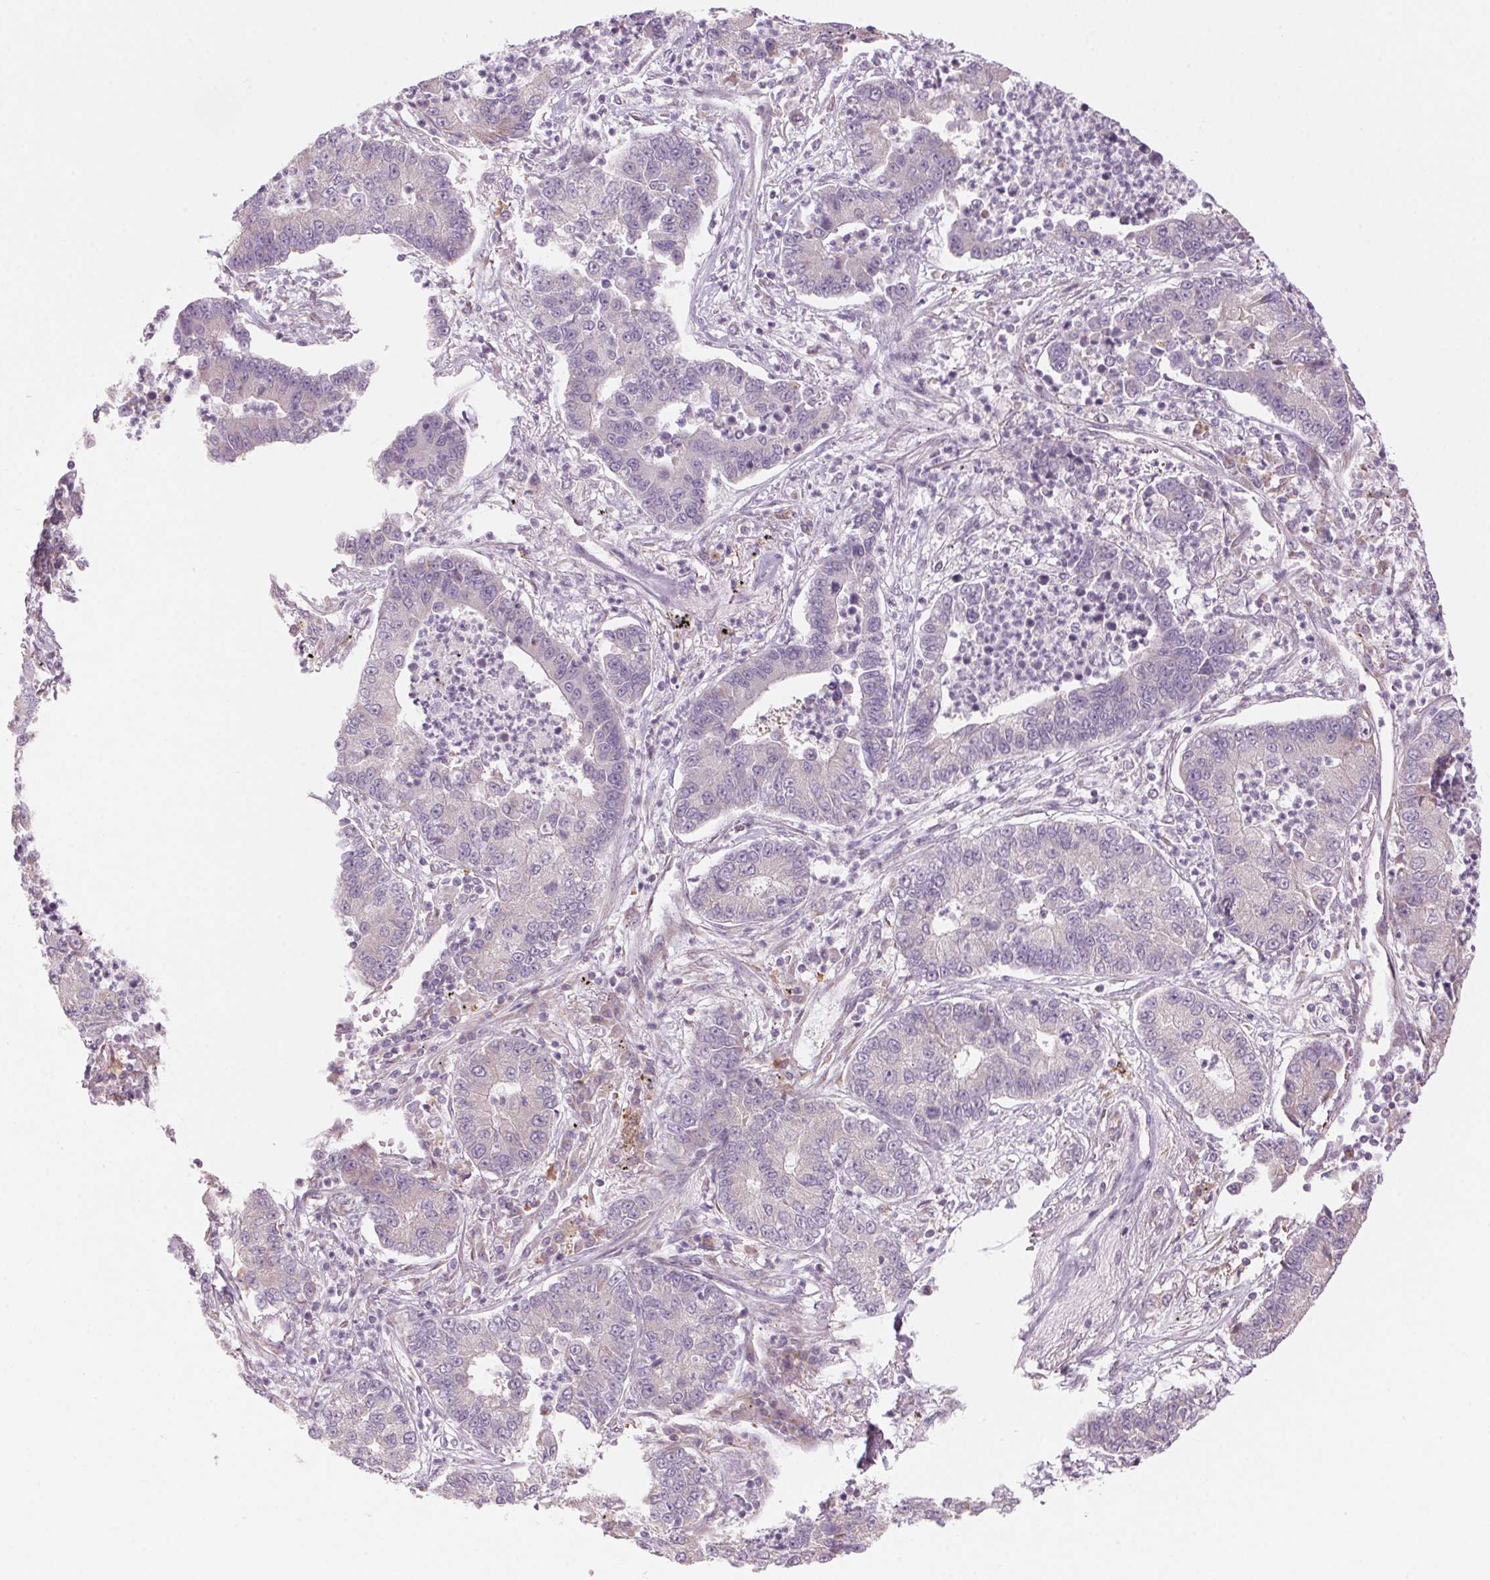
{"staining": {"intensity": "negative", "quantity": "none", "location": "none"}, "tissue": "lung cancer", "cell_type": "Tumor cells", "image_type": "cancer", "snomed": [{"axis": "morphology", "description": "Adenocarcinoma, NOS"}, {"axis": "topography", "description": "Lung"}], "caption": "Adenocarcinoma (lung) was stained to show a protein in brown. There is no significant staining in tumor cells.", "gene": "GNMT", "patient": {"sex": "female", "age": 57}}